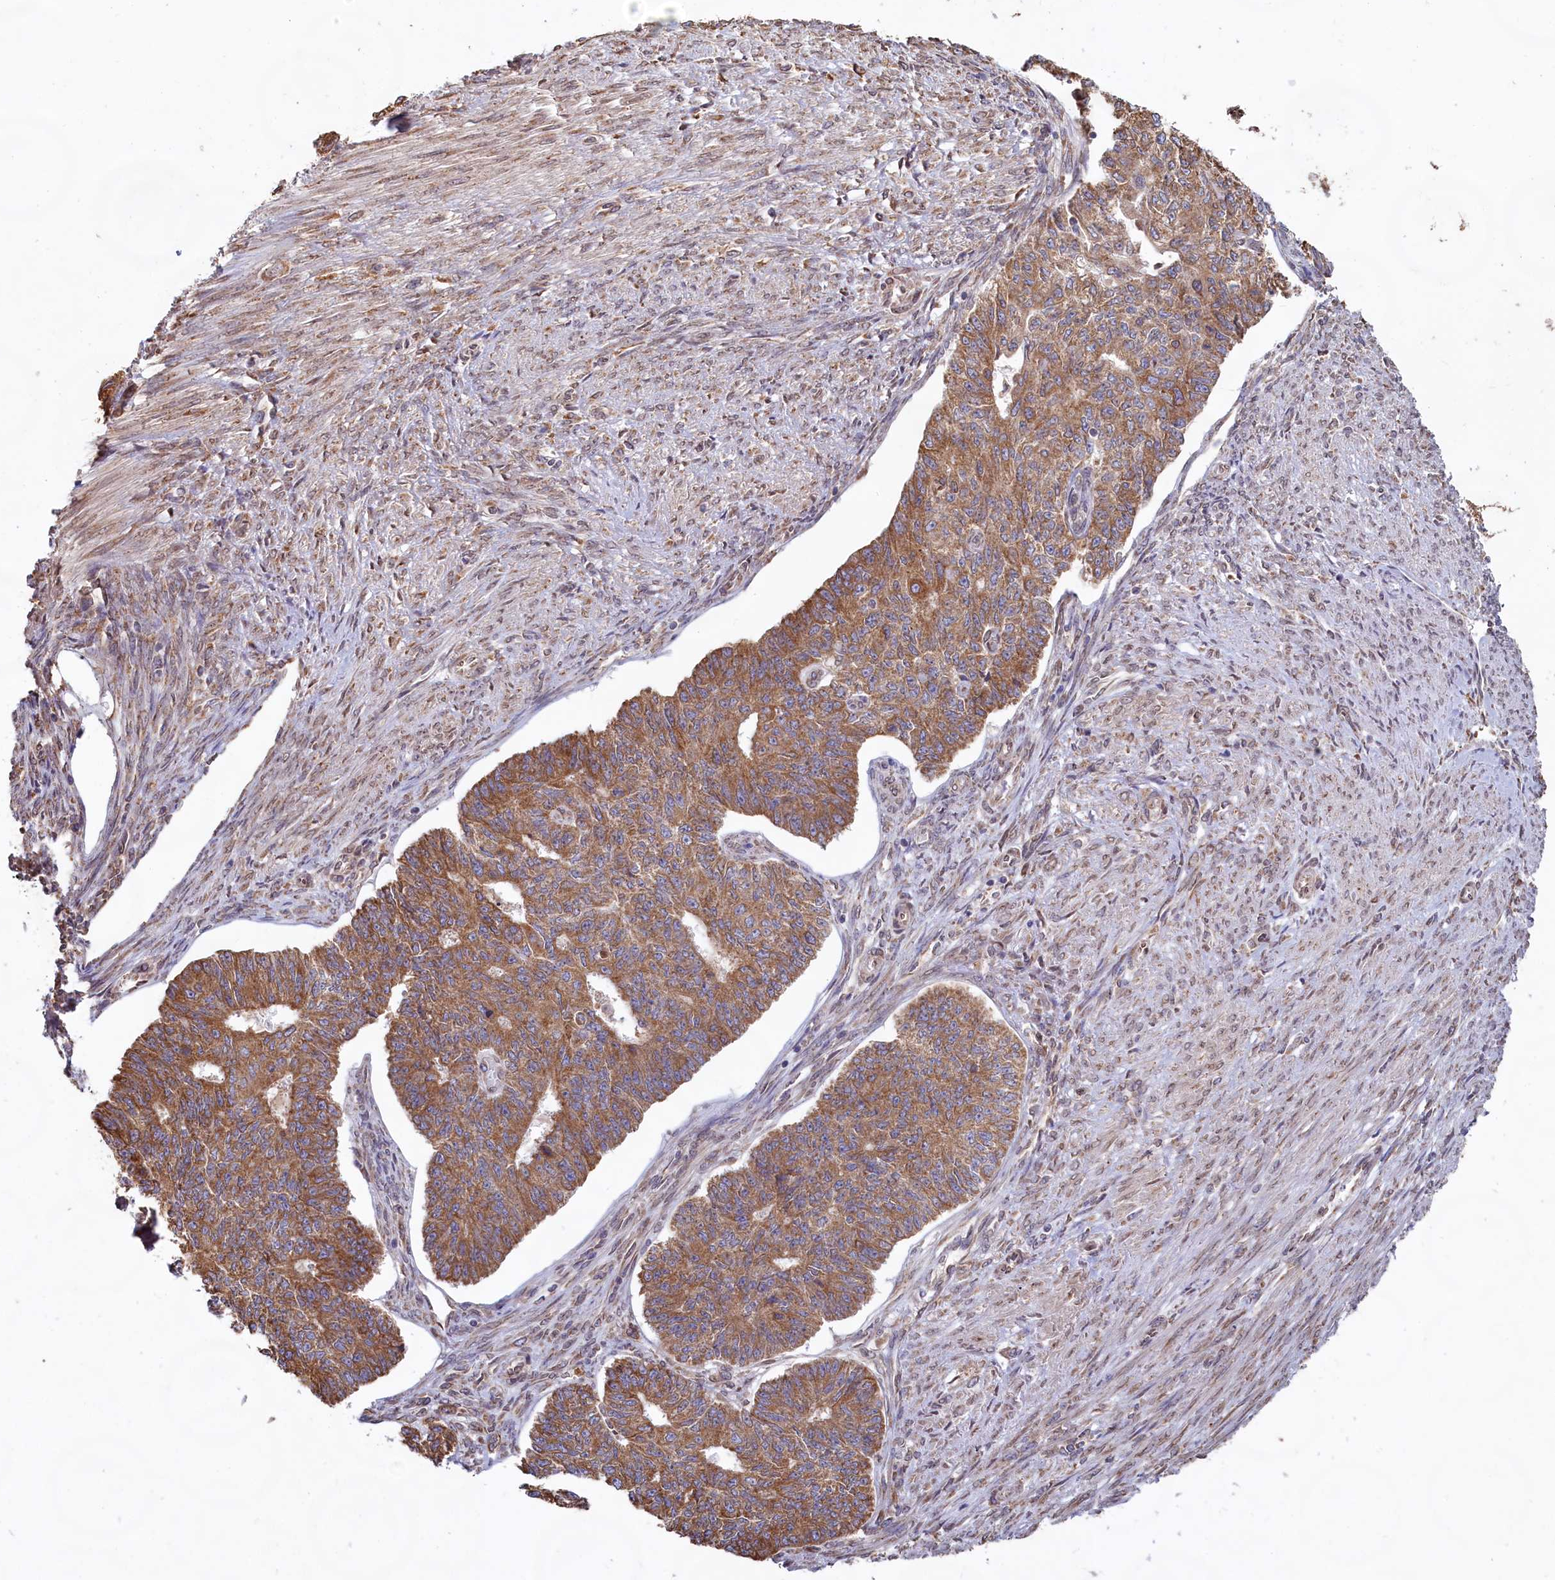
{"staining": {"intensity": "moderate", "quantity": ">75%", "location": "cytoplasmic/membranous"}, "tissue": "endometrial cancer", "cell_type": "Tumor cells", "image_type": "cancer", "snomed": [{"axis": "morphology", "description": "Adenocarcinoma, NOS"}, {"axis": "topography", "description": "Endometrium"}], "caption": "Endometrial cancer stained with a protein marker shows moderate staining in tumor cells.", "gene": "TBC1D19", "patient": {"sex": "female", "age": 32}}